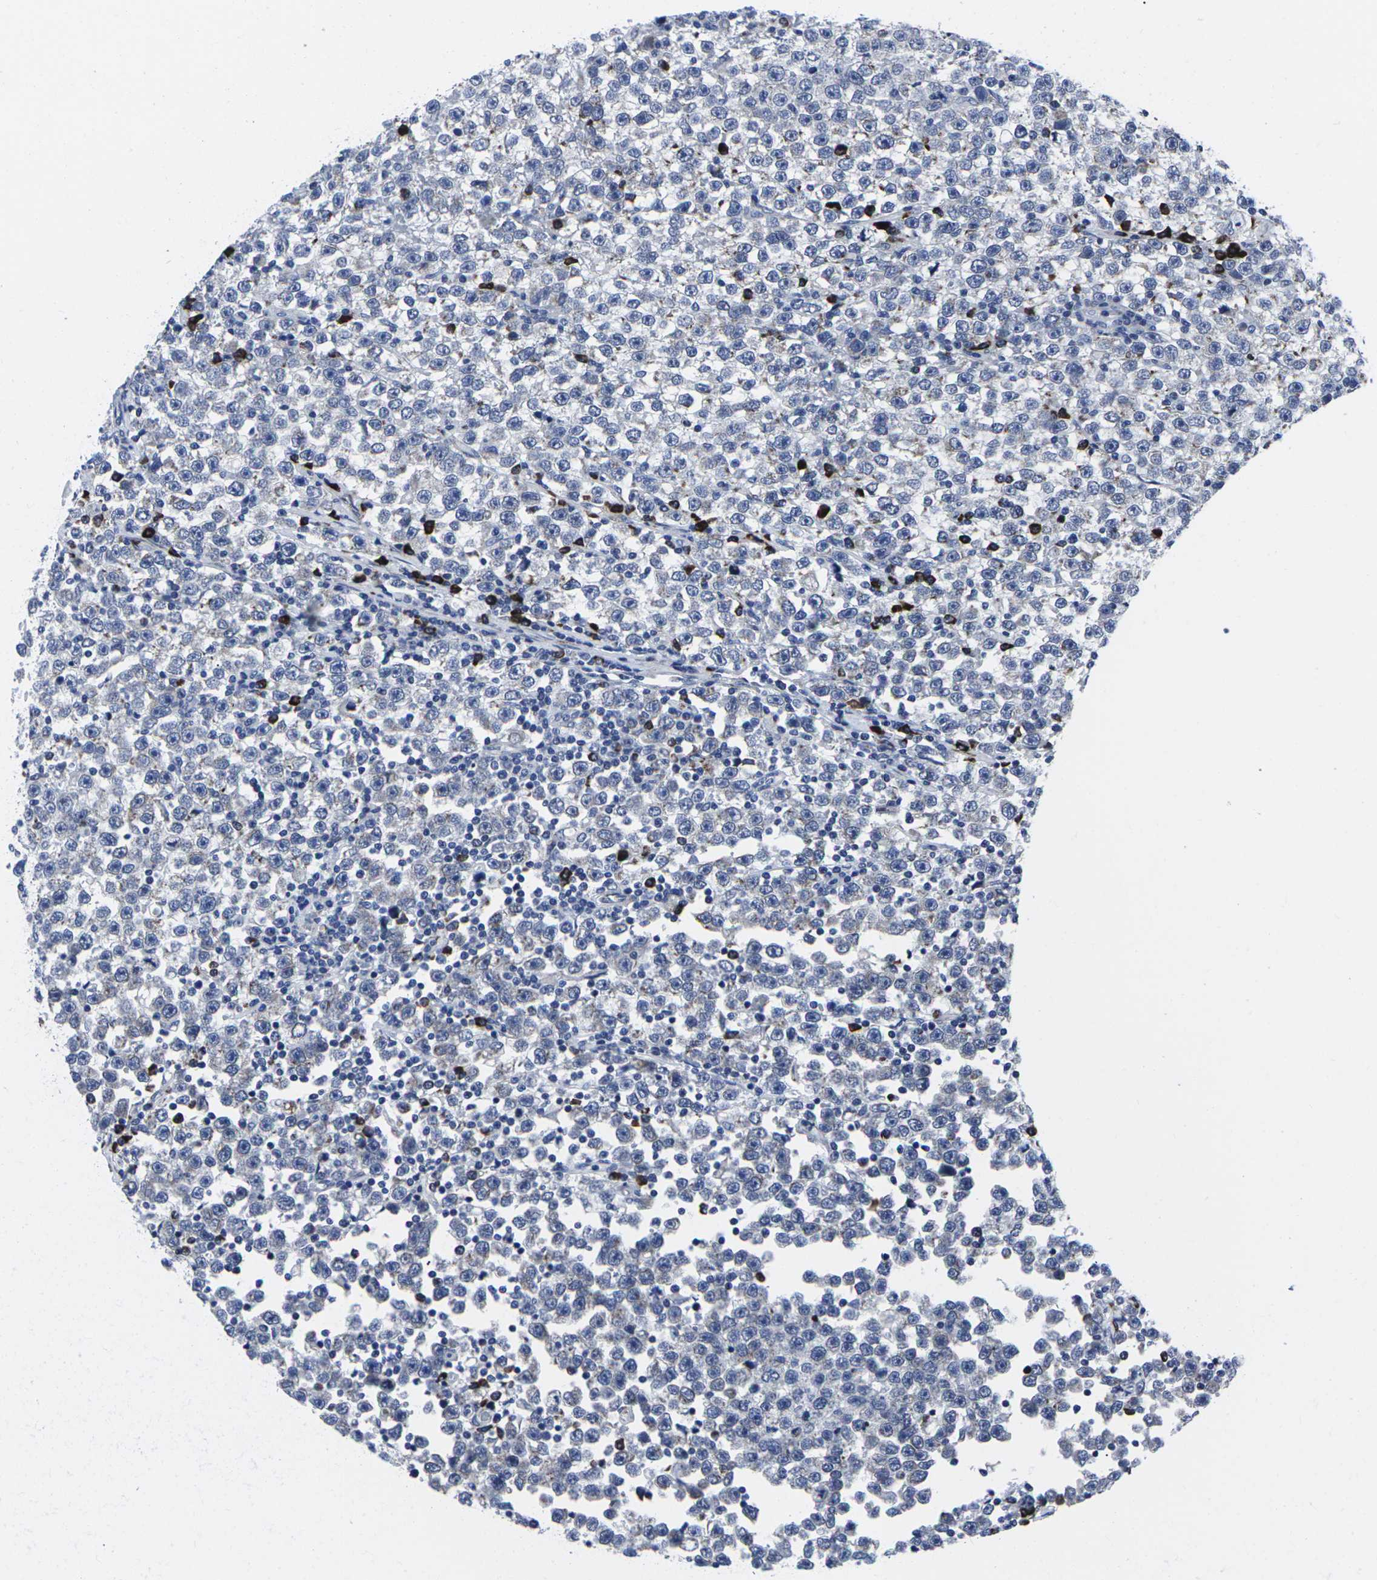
{"staining": {"intensity": "negative", "quantity": "none", "location": "none"}, "tissue": "testis cancer", "cell_type": "Tumor cells", "image_type": "cancer", "snomed": [{"axis": "morphology", "description": "Seminoma, NOS"}, {"axis": "topography", "description": "Testis"}], "caption": "A high-resolution image shows immunohistochemistry (IHC) staining of testis seminoma, which reveals no significant staining in tumor cells.", "gene": "RPN1", "patient": {"sex": "male", "age": 43}}